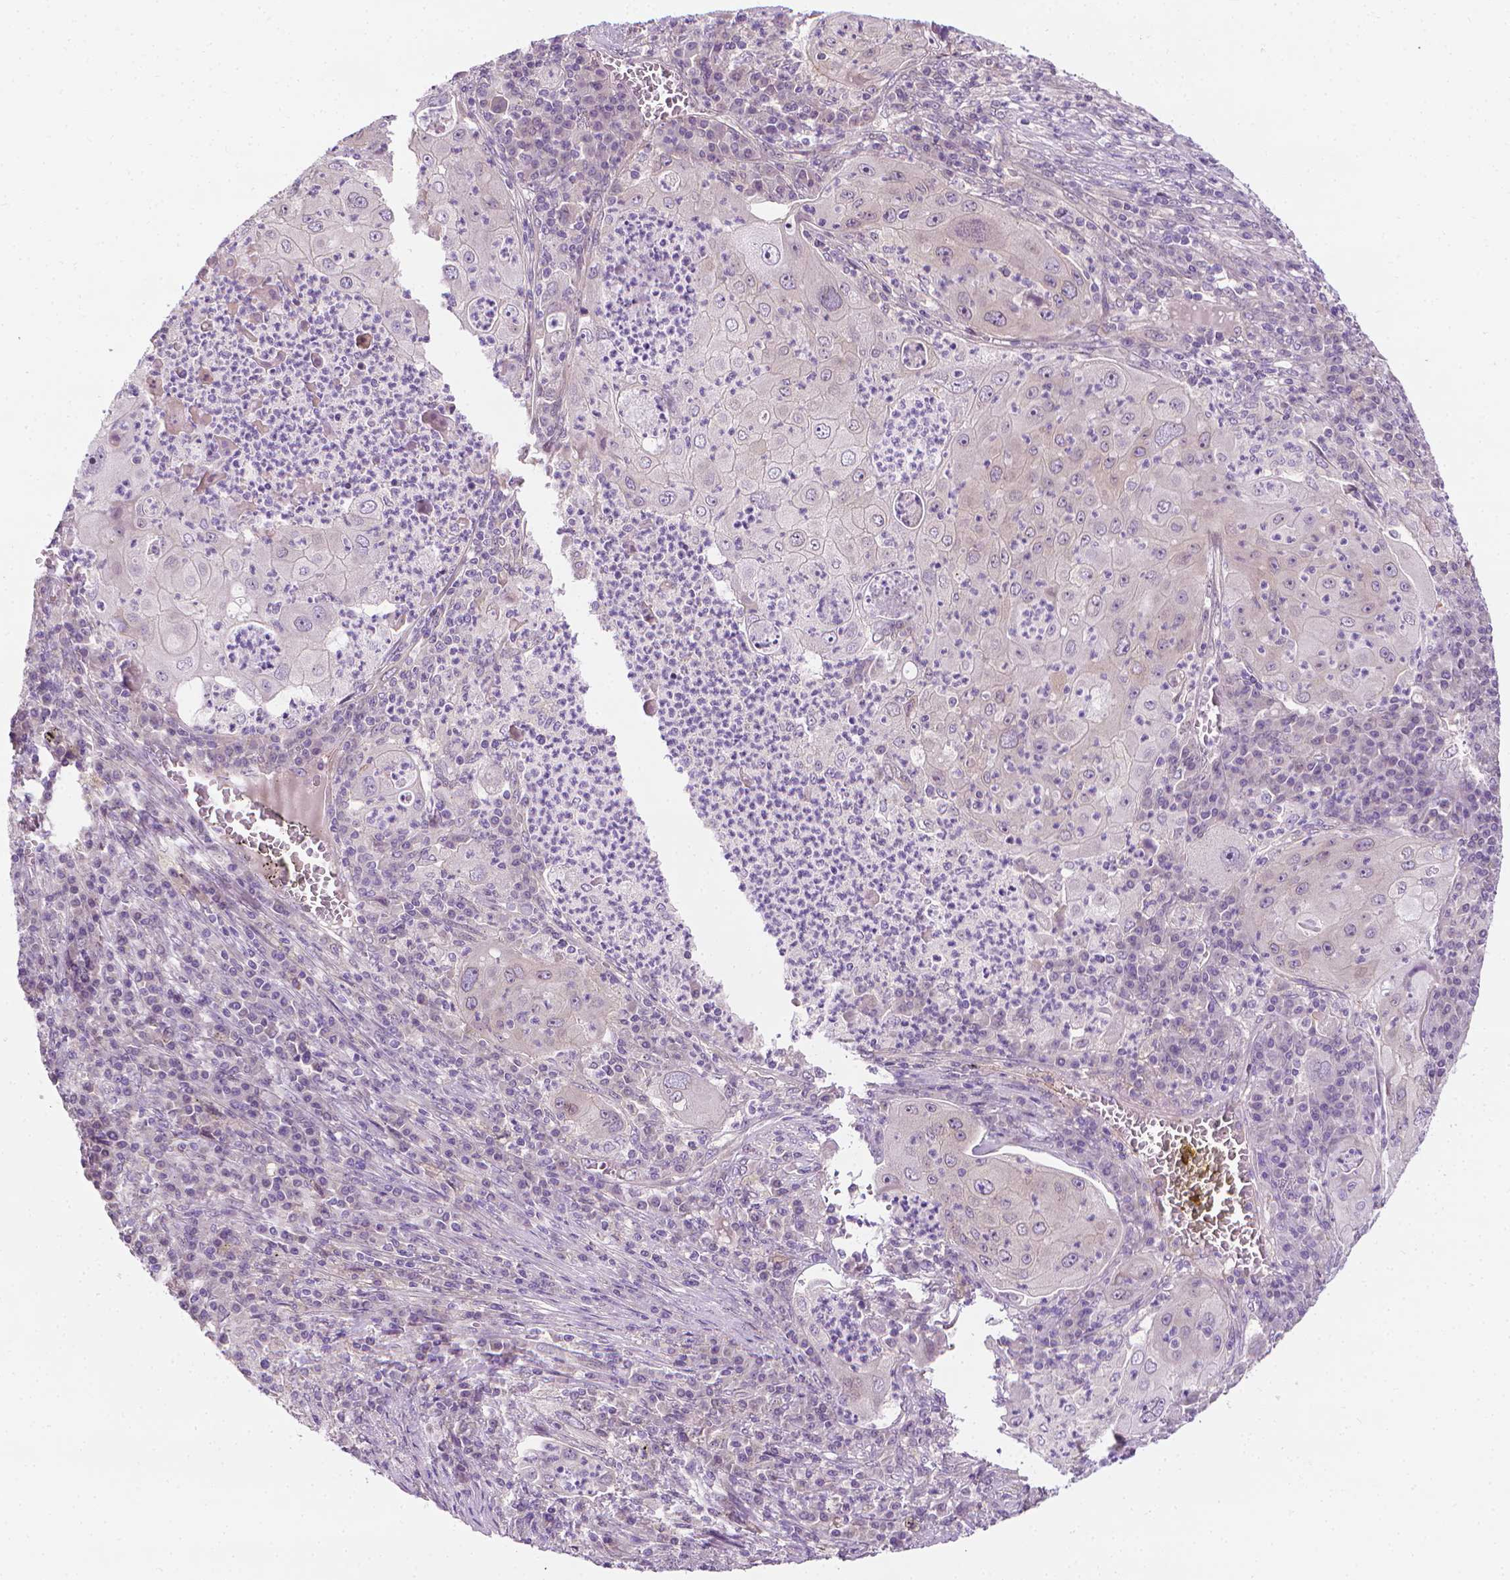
{"staining": {"intensity": "negative", "quantity": "none", "location": "none"}, "tissue": "lung cancer", "cell_type": "Tumor cells", "image_type": "cancer", "snomed": [{"axis": "morphology", "description": "Squamous cell carcinoma, NOS"}, {"axis": "topography", "description": "Lung"}], "caption": "DAB immunohistochemical staining of lung cancer exhibits no significant positivity in tumor cells.", "gene": "MCOLN3", "patient": {"sex": "female", "age": 59}}